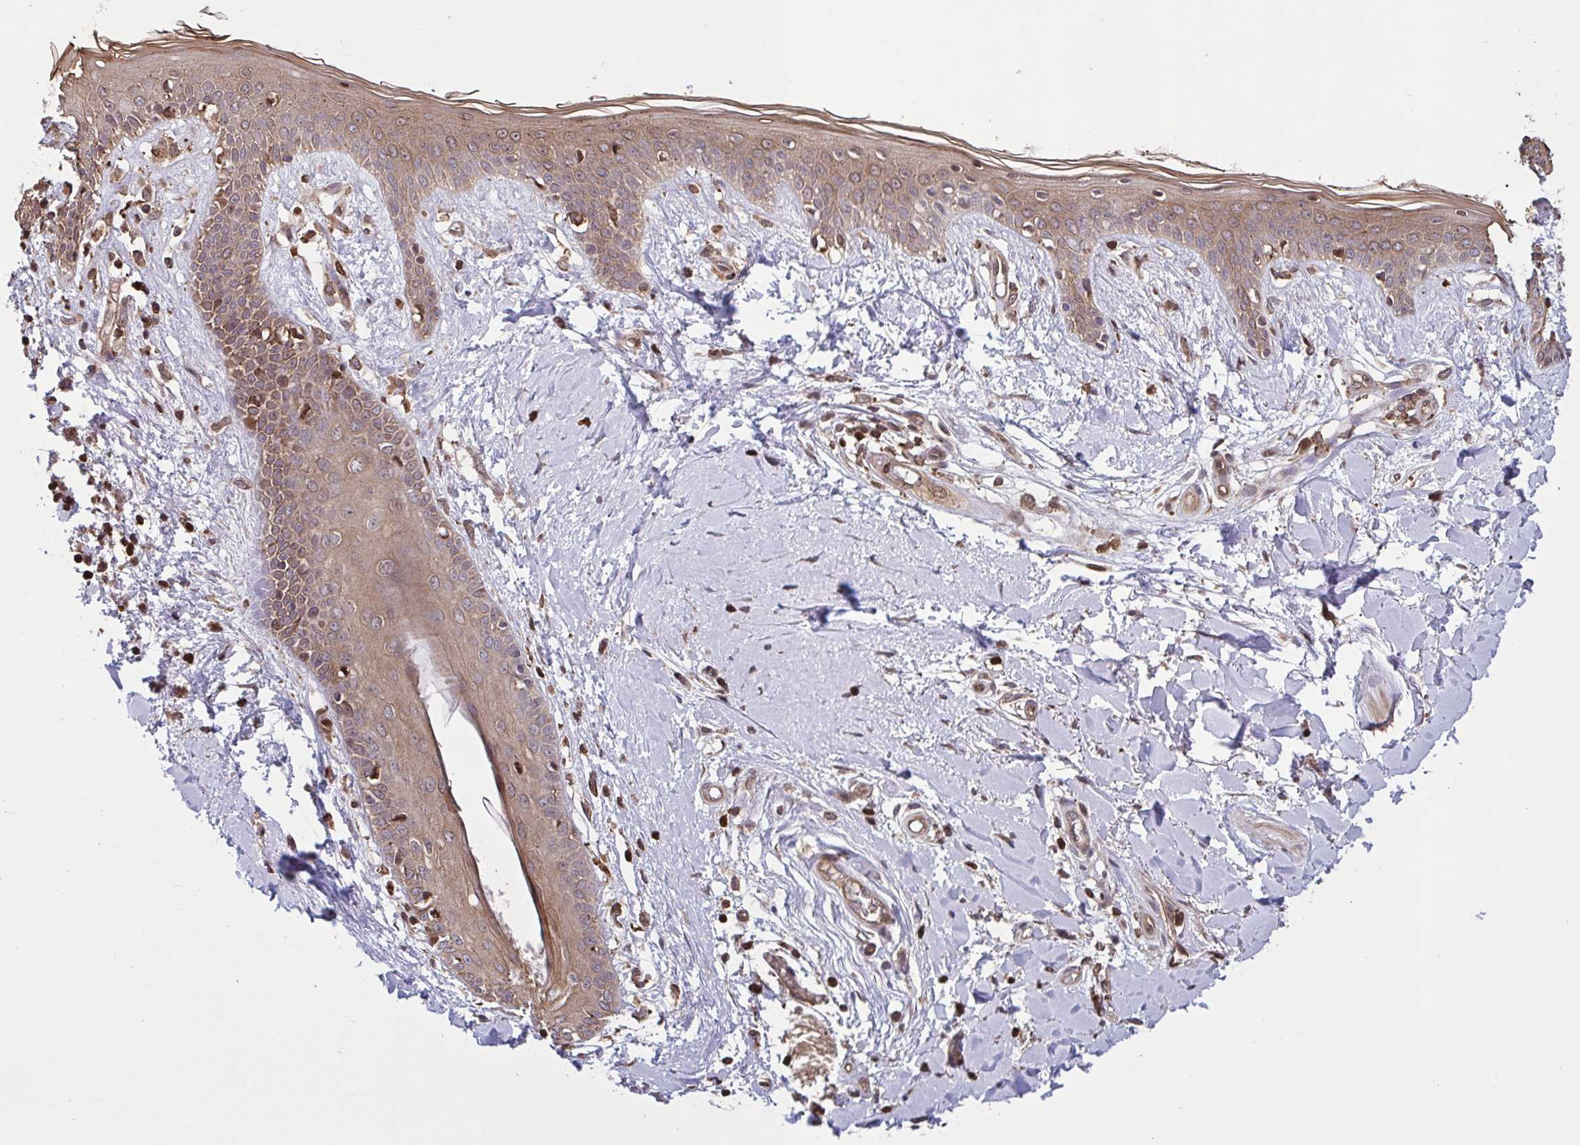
{"staining": {"intensity": "weak", "quantity": ">75%", "location": "cytoplasmic/membranous"}, "tissue": "skin", "cell_type": "Fibroblasts", "image_type": "normal", "snomed": [{"axis": "morphology", "description": "Normal tissue, NOS"}, {"axis": "topography", "description": "Skin"}], "caption": "A photomicrograph showing weak cytoplasmic/membranous expression in about >75% of fibroblasts in unremarkable skin, as visualized by brown immunohistochemical staining.", "gene": "SEC63", "patient": {"sex": "female", "age": 34}}